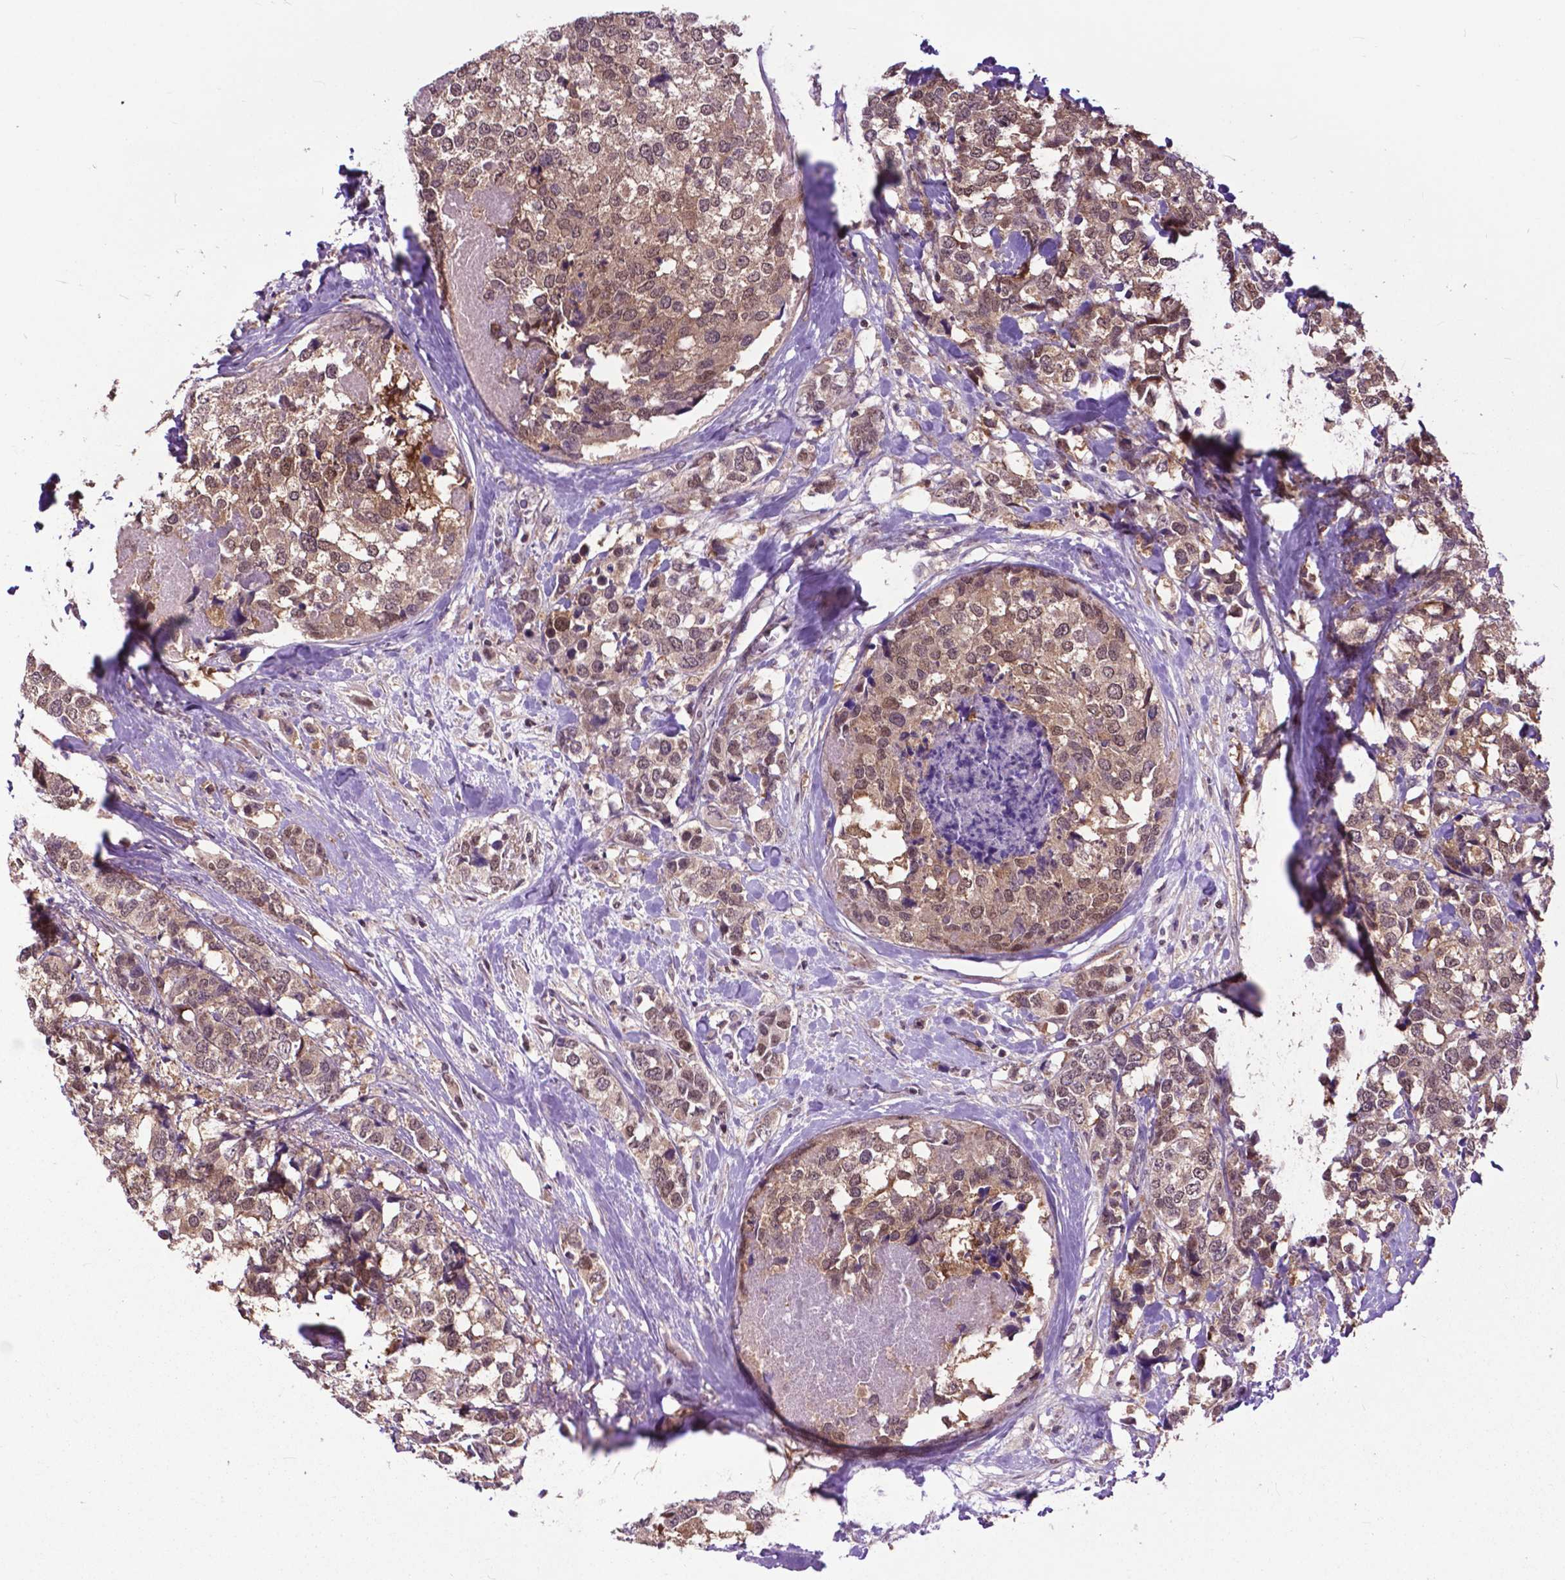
{"staining": {"intensity": "moderate", "quantity": "25%-75%", "location": "cytoplasmic/membranous,nuclear"}, "tissue": "breast cancer", "cell_type": "Tumor cells", "image_type": "cancer", "snomed": [{"axis": "morphology", "description": "Lobular carcinoma"}, {"axis": "topography", "description": "Breast"}], "caption": "Immunohistochemistry staining of breast cancer (lobular carcinoma), which demonstrates medium levels of moderate cytoplasmic/membranous and nuclear expression in about 25%-75% of tumor cells indicating moderate cytoplasmic/membranous and nuclear protein positivity. The staining was performed using DAB (brown) for protein detection and nuclei were counterstained in hematoxylin (blue).", "gene": "OTUB1", "patient": {"sex": "female", "age": 59}}